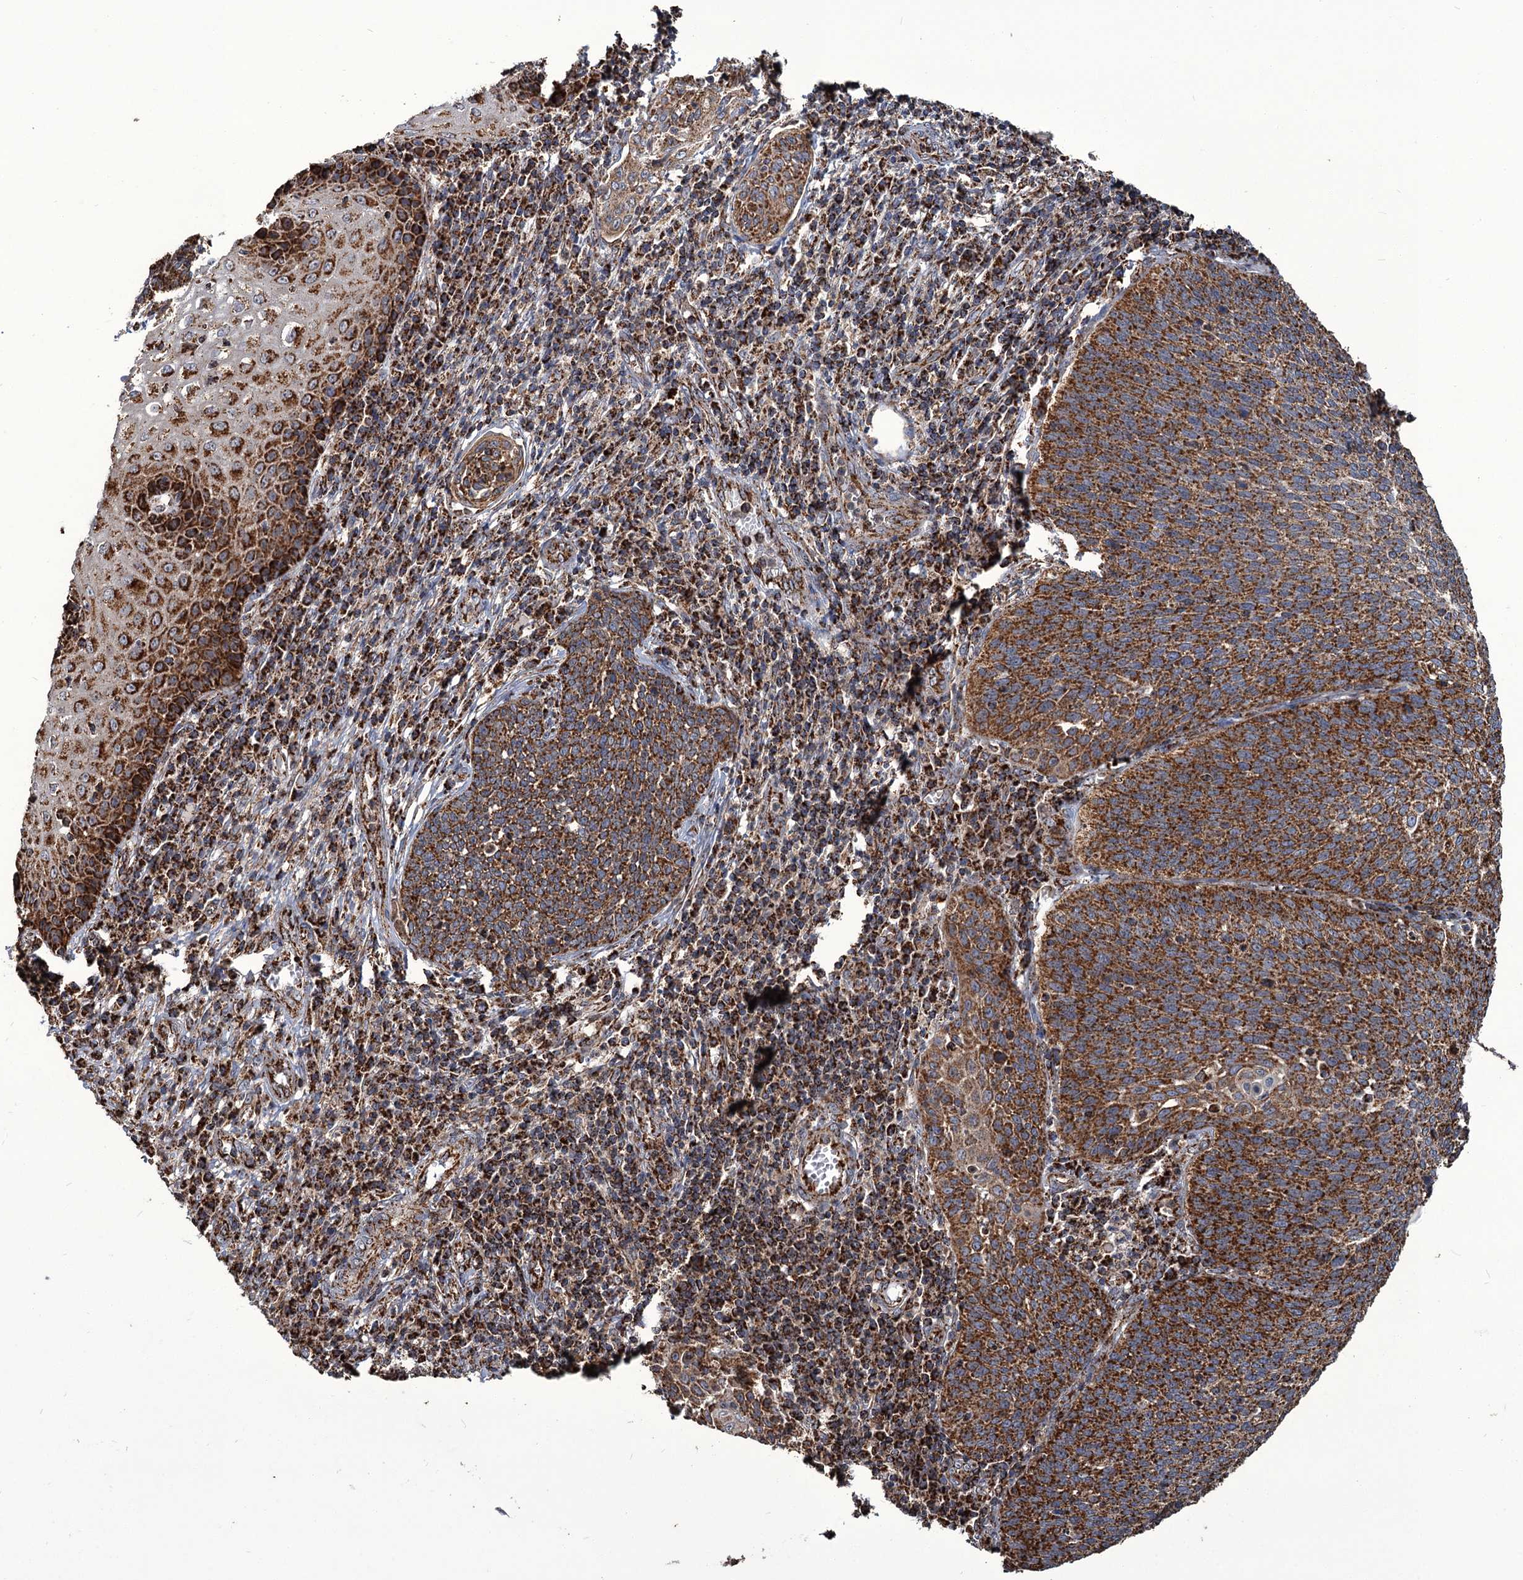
{"staining": {"intensity": "strong", "quantity": ">75%", "location": "cytoplasmic/membranous"}, "tissue": "cervical cancer", "cell_type": "Tumor cells", "image_type": "cancer", "snomed": [{"axis": "morphology", "description": "Squamous cell carcinoma, NOS"}, {"axis": "topography", "description": "Cervix"}], "caption": "High-magnification brightfield microscopy of cervical cancer stained with DAB (brown) and counterstained with hematoxylin (blue). tumor cells exhibit strong cytoplasmic/membranous expression is present in approximately>75% of cells.", "gene": "APH1A", "patient": {"sex": "female", "age": 34}}